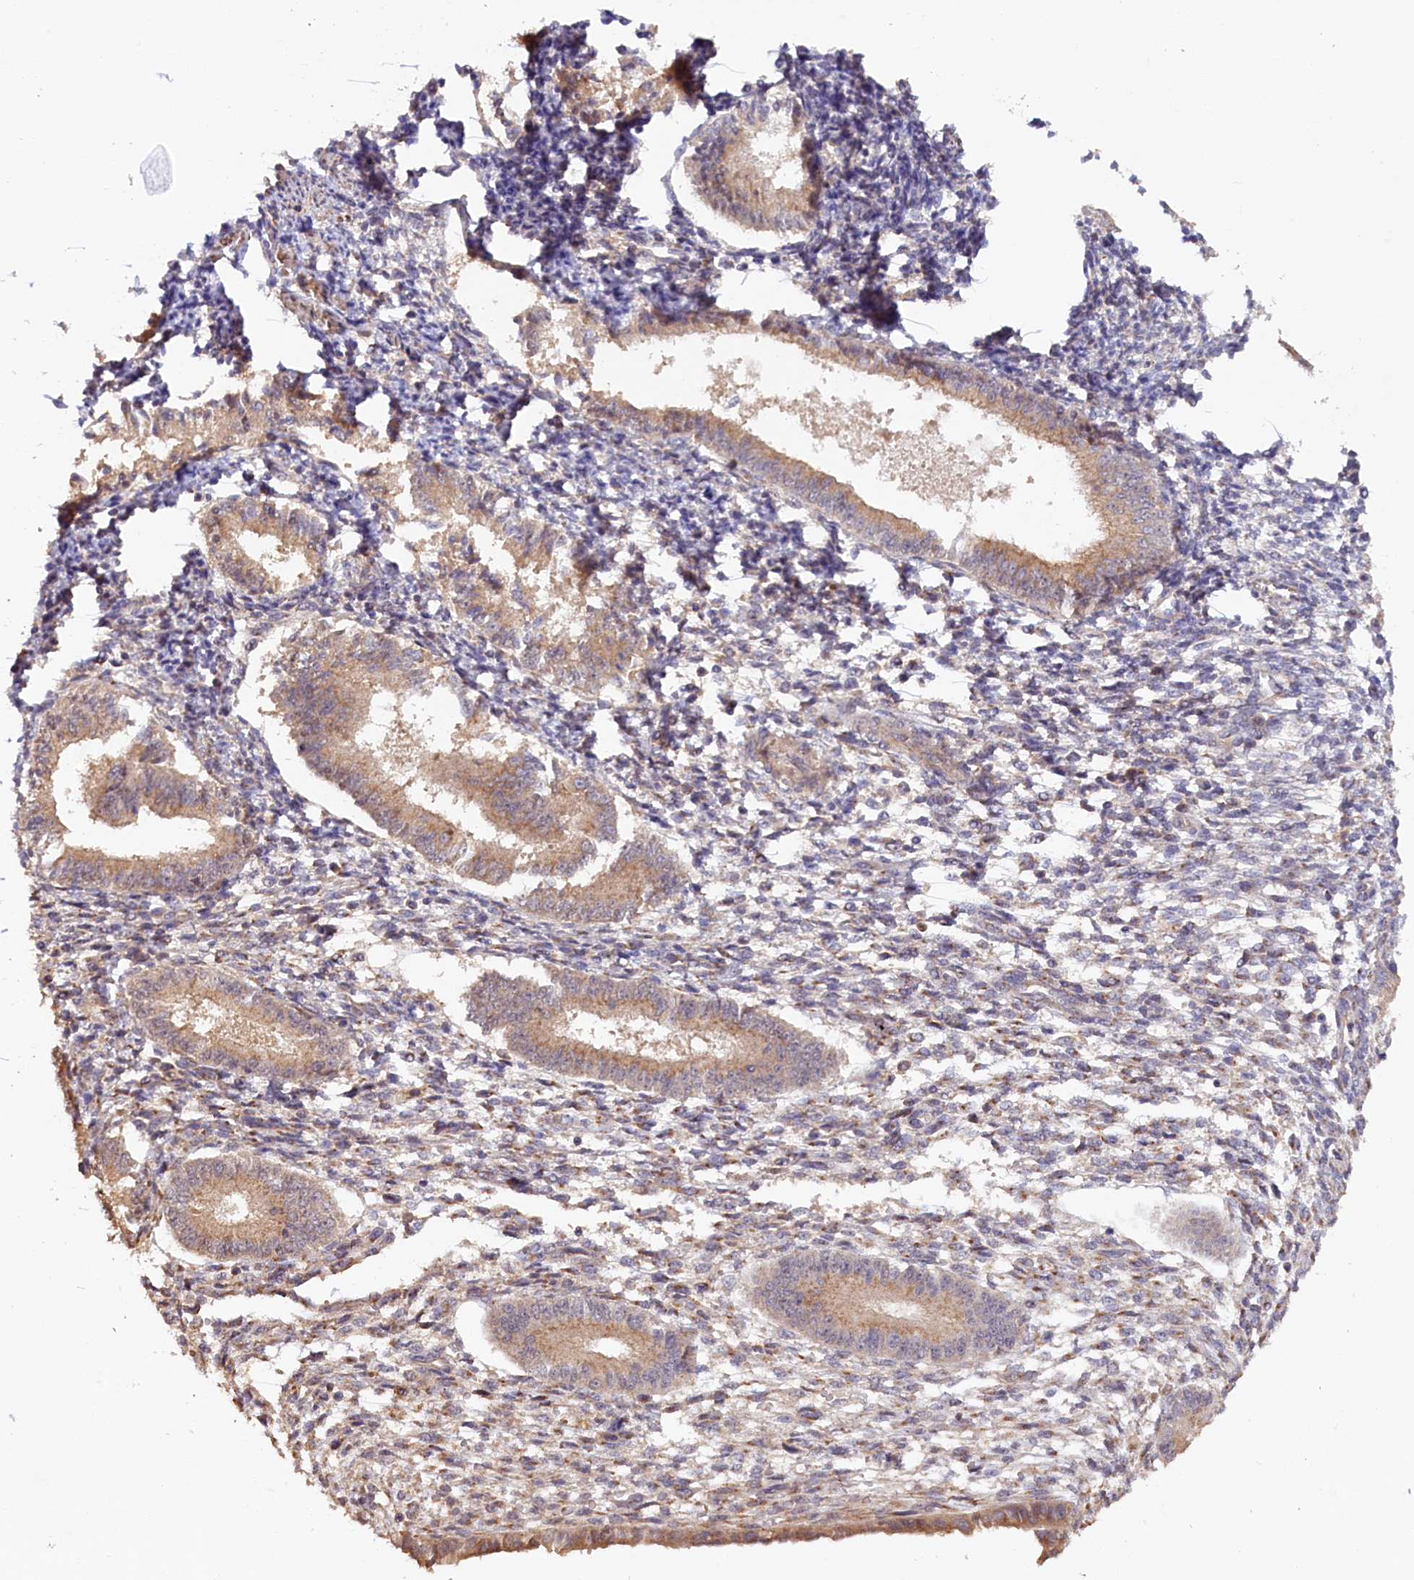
{"staining": {"intensity": "moderate", "quantity": "<25%", "location": "cytoplasmic/membranous"}, "tissue": "endometrium", "cell_type": "Cells in endometrial stroma", "image_type": "normal", "snomed": [{"axis": "morphology", "description": "Normal tissue, NOS"}, {"axis": "topography", "description": "Uterus"}, {"axis": "topography", "description": "Endometrium"}], "caption": "Protein expression analysis of normal human endometrium reveals moderate cytoplasmic/membranous positivity in approximately <25% of cells in endometrial stroma.", "gene": "TANGO6", "patient": {"sex": "female", "age": 48}}